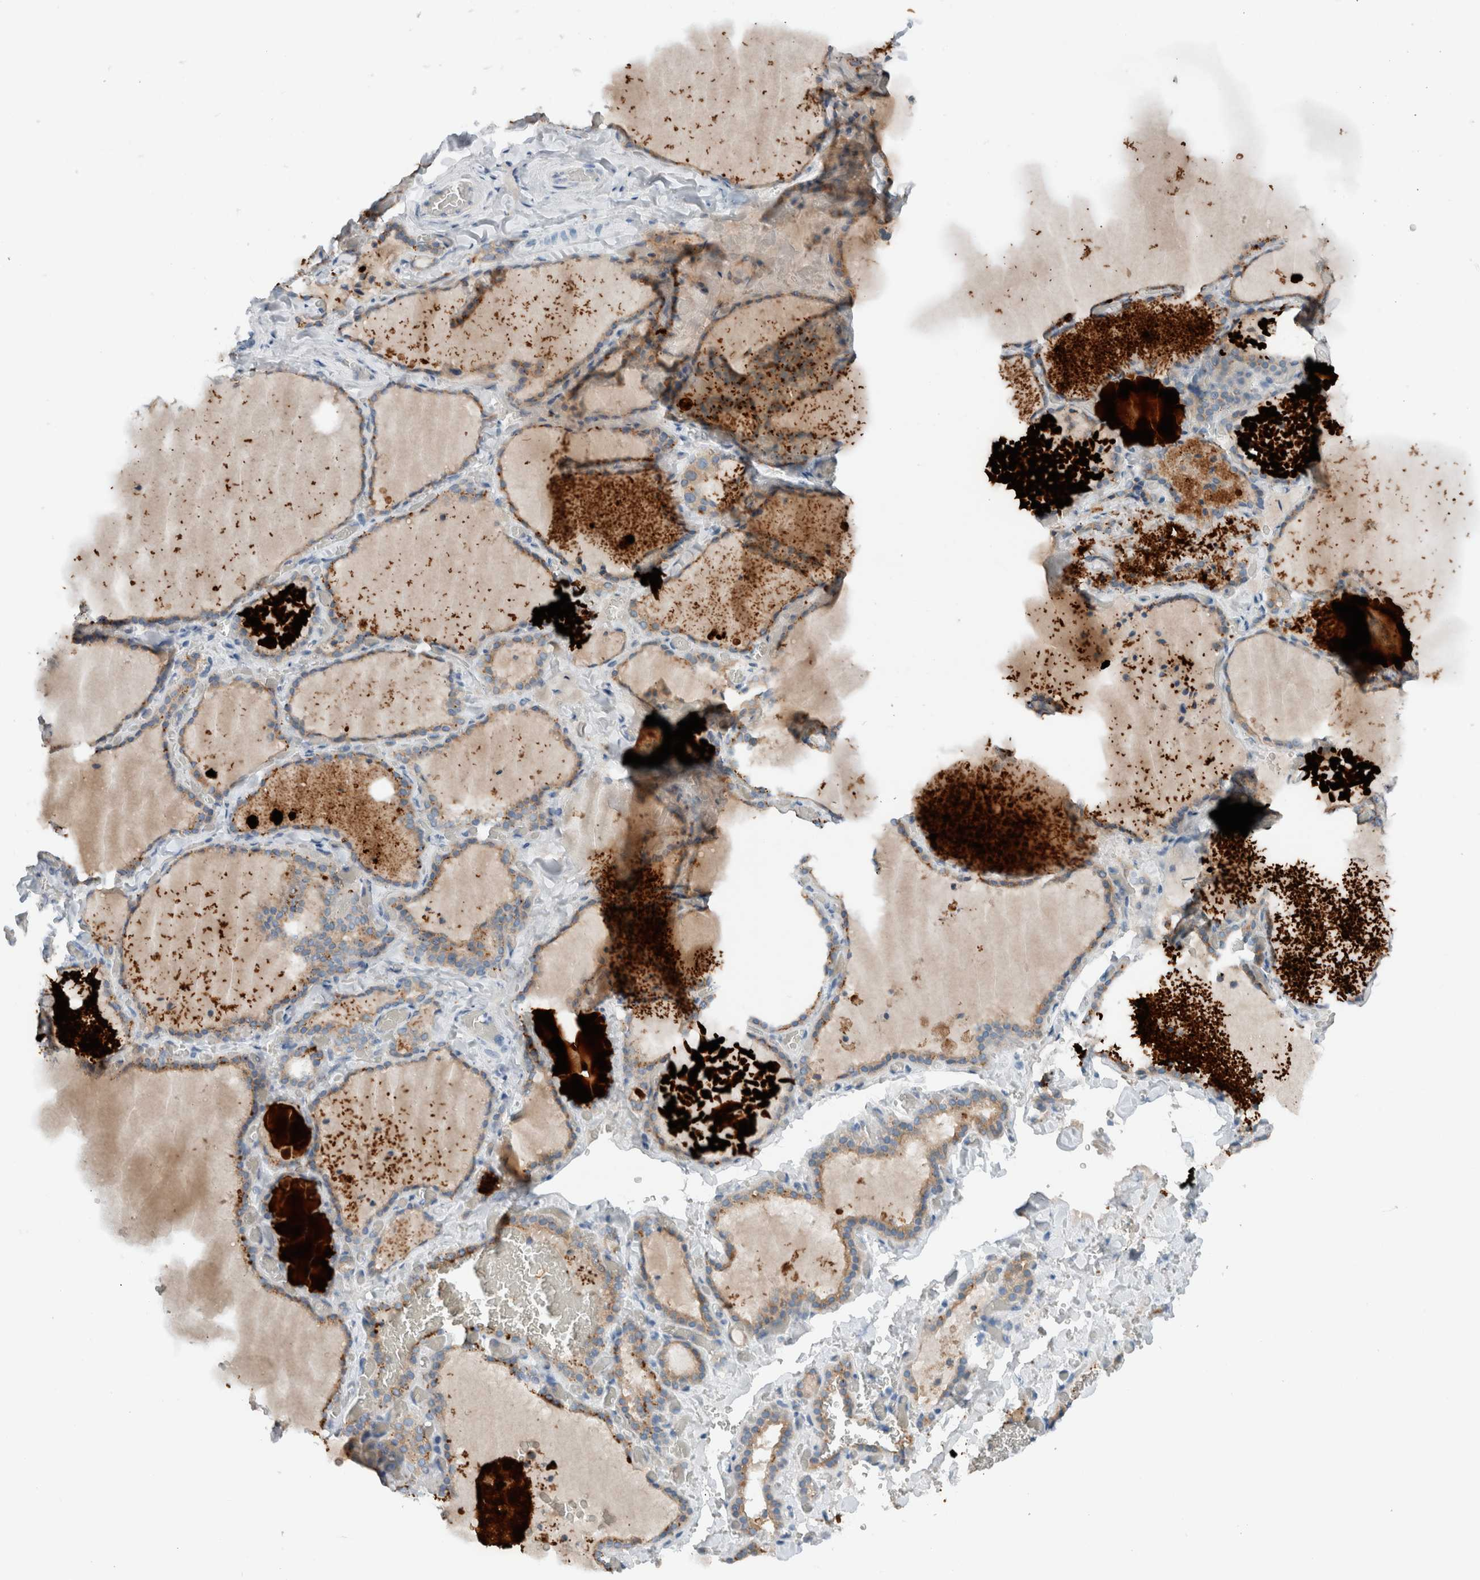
{"staining": {"intensity": "moderate", "quantity": "25%-75%", "location": "cytoplasmic/membranous"}, "tissue": "thyroid gland", "cell_type": "Glandular cells", "image_type": "normal", "snomed": [{"axis": "morphology", "description": "Normal tissue, NOS"}, {"axis": "topography", "description": "Thyroid gland"}], "caption": "Glandular cells demonstrate medium levels of moderate cytoplasmic/membranous staining in approximately 25%-75% of cells in benign human thyroid gland.", "gene": "DUOX1", "patient": {"sex": "female", "age": 22}}